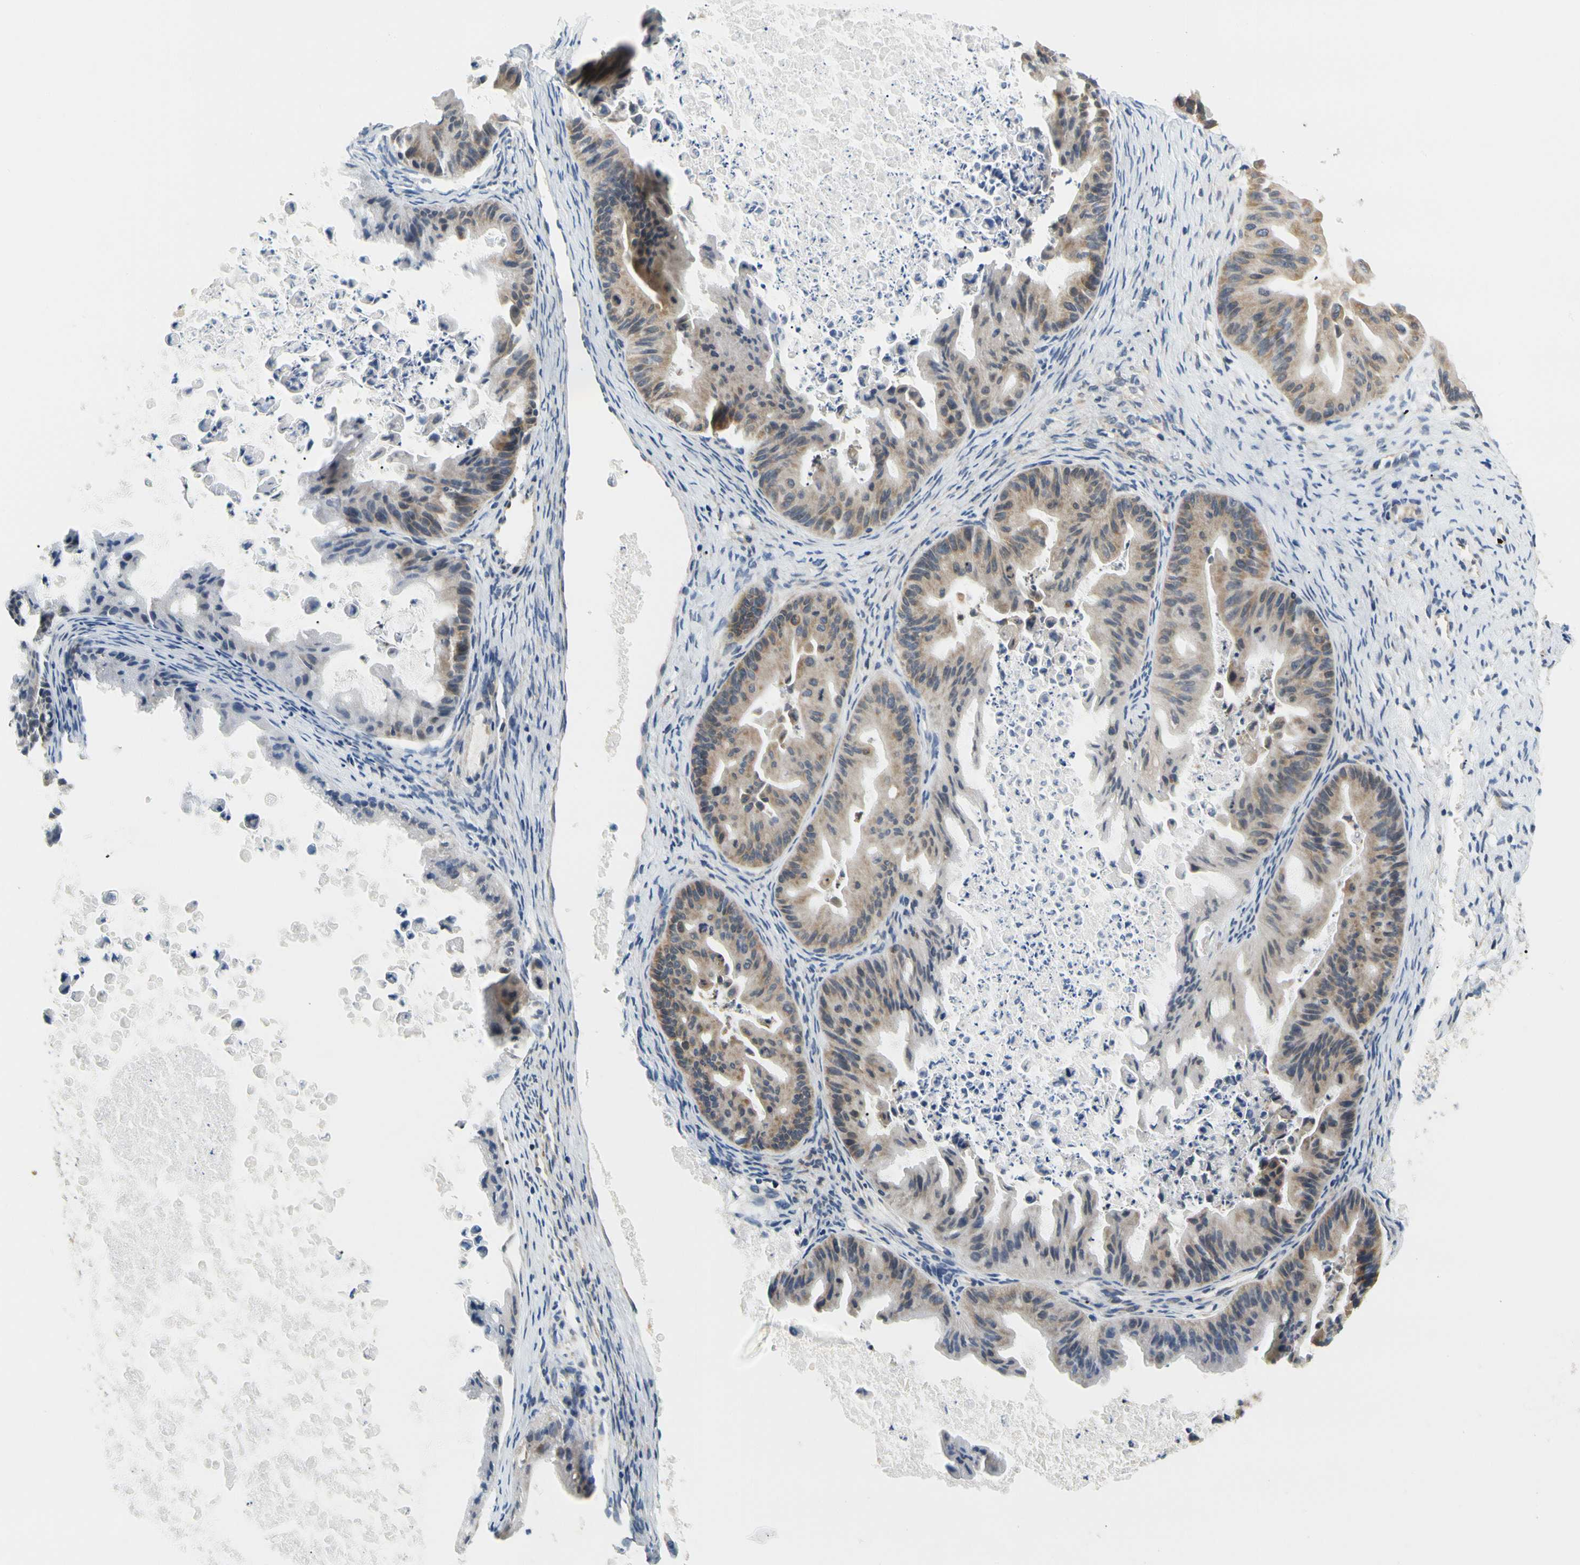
{"staining": {"intensity": "moderate", "quantity": "25%-75%", "location": "cytoplasmic/membranous"}, "tissue": "ovarian cancer", "cell_type": "Tumor cells", "image_type": "cancer", "snomed": [{"axis": "morphology", "description": "Cystadenocarcinoma, mucinous, NOS"}, {"axis": "topography", "description": "Ovary"}], "caption": "IHC (DAB (3,3'-diaminobenzidine)) staining of ovarian mucinous cystadenocarcinoma displays moderate cytoplasmic/membranous protein expression in about 25%-75% of tumor cells.", "gene": "LRRC47", "patient": {"sex": "female", "age": 37}}